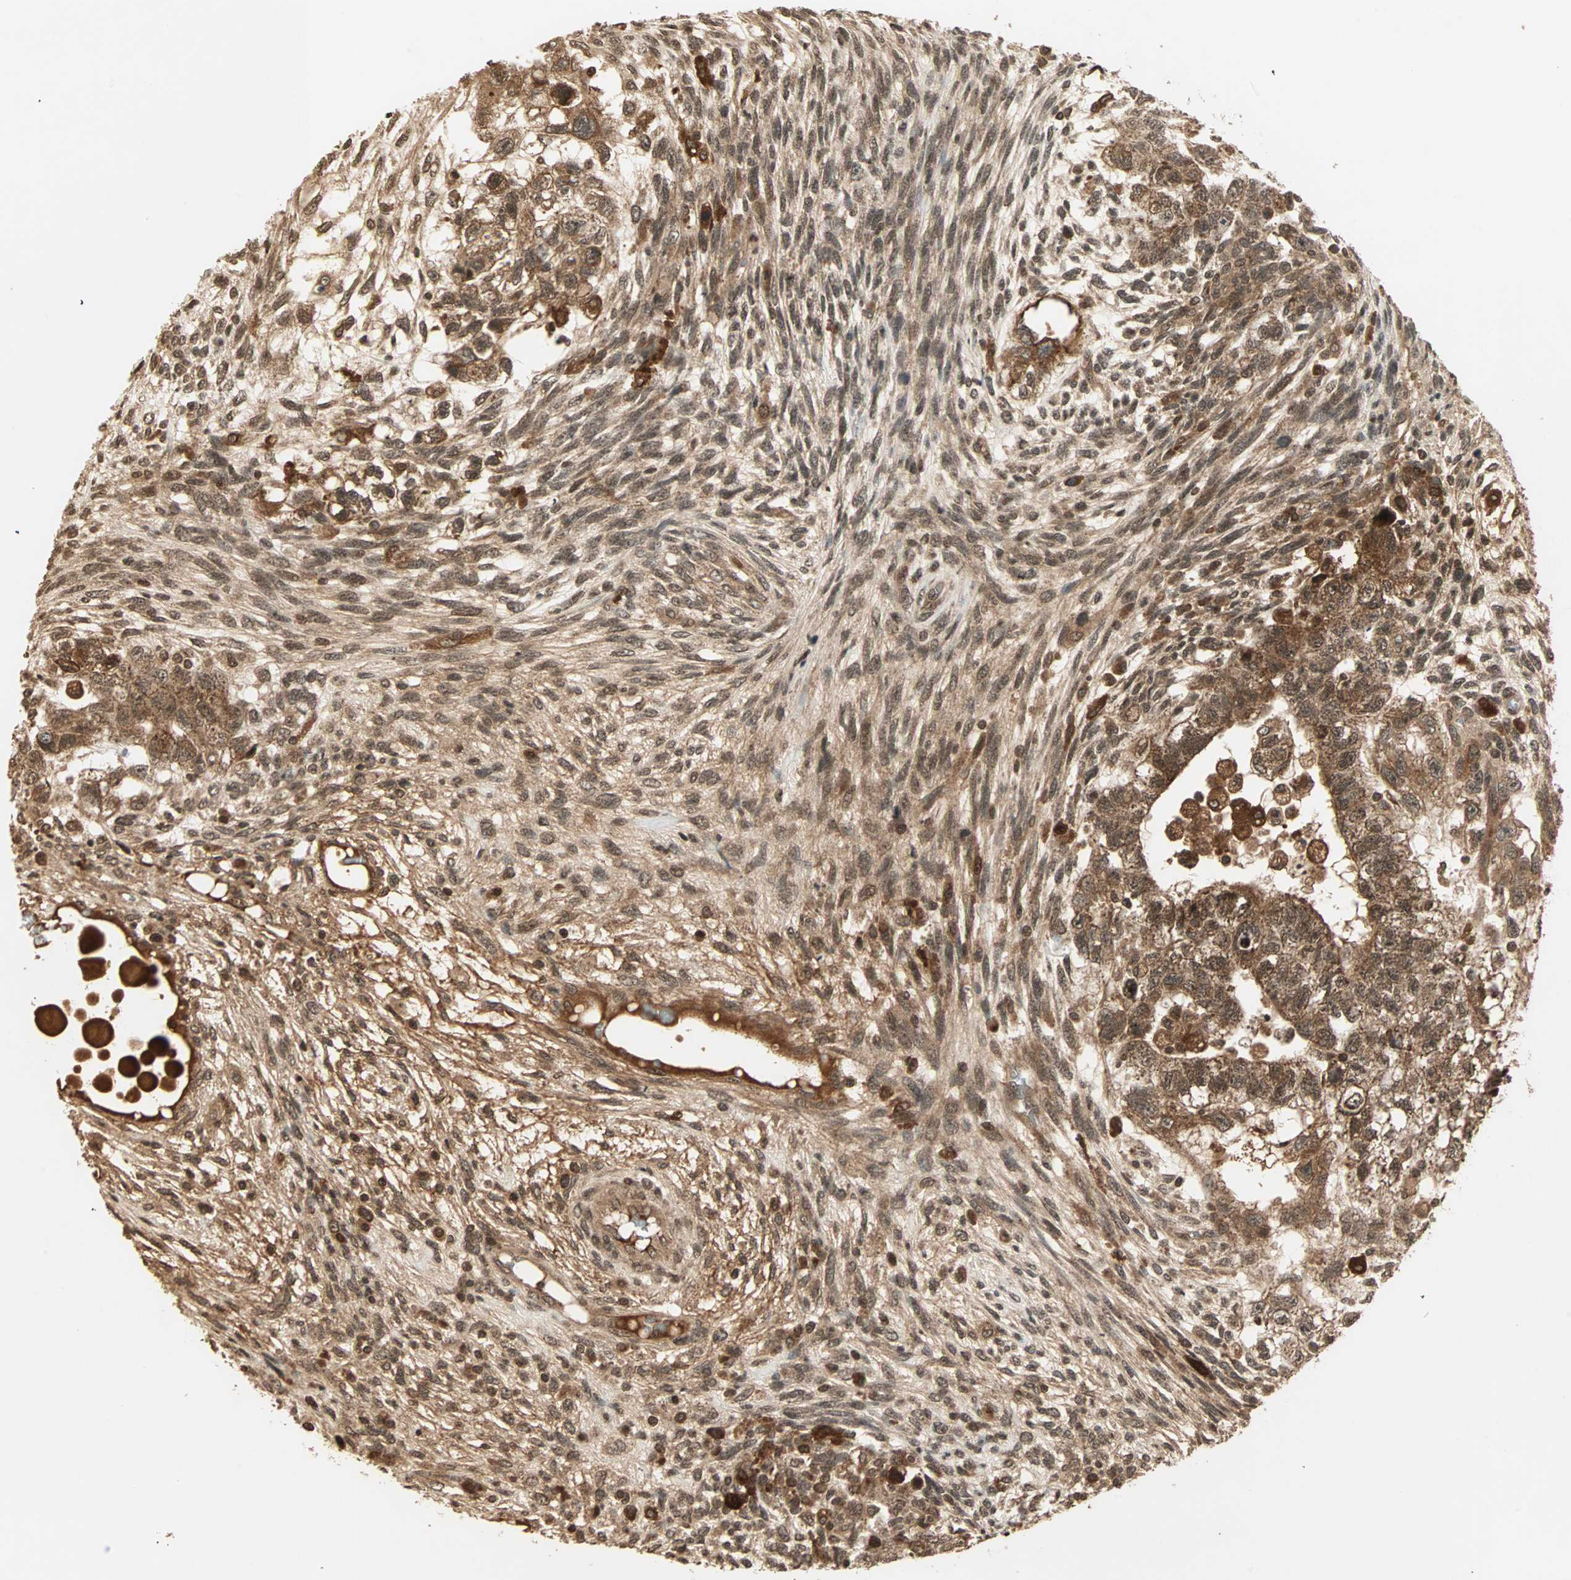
{"staining": {"intensity": "moderate", "quantity": ">75%", "location": "cytoplasmic/membranous,nuclear"}, "tissue": "testis cancer", "cell_type": "Tumor cells", "image_type": "cancer", "snomed": [{"axis": "morphology", "description": "Normal tissue, NOS"}, {"axis": "morphology", "description": "Carcinoma, Embryonal, NOS"}, {"axis": "topography", "description": "Testis"}], "caption": "Tumor cells display medium levels of moderate cytoplasmic/membranous and nuclear expression in about >75% of cells in human testis embryonal carcinoma. The staining was performed using DAB, with brown indicating positive protein expression. Nuclei are stained blue with hematoxylin.", "gene": "RFFL", "patient": {"sex": "male", "age": 36}}